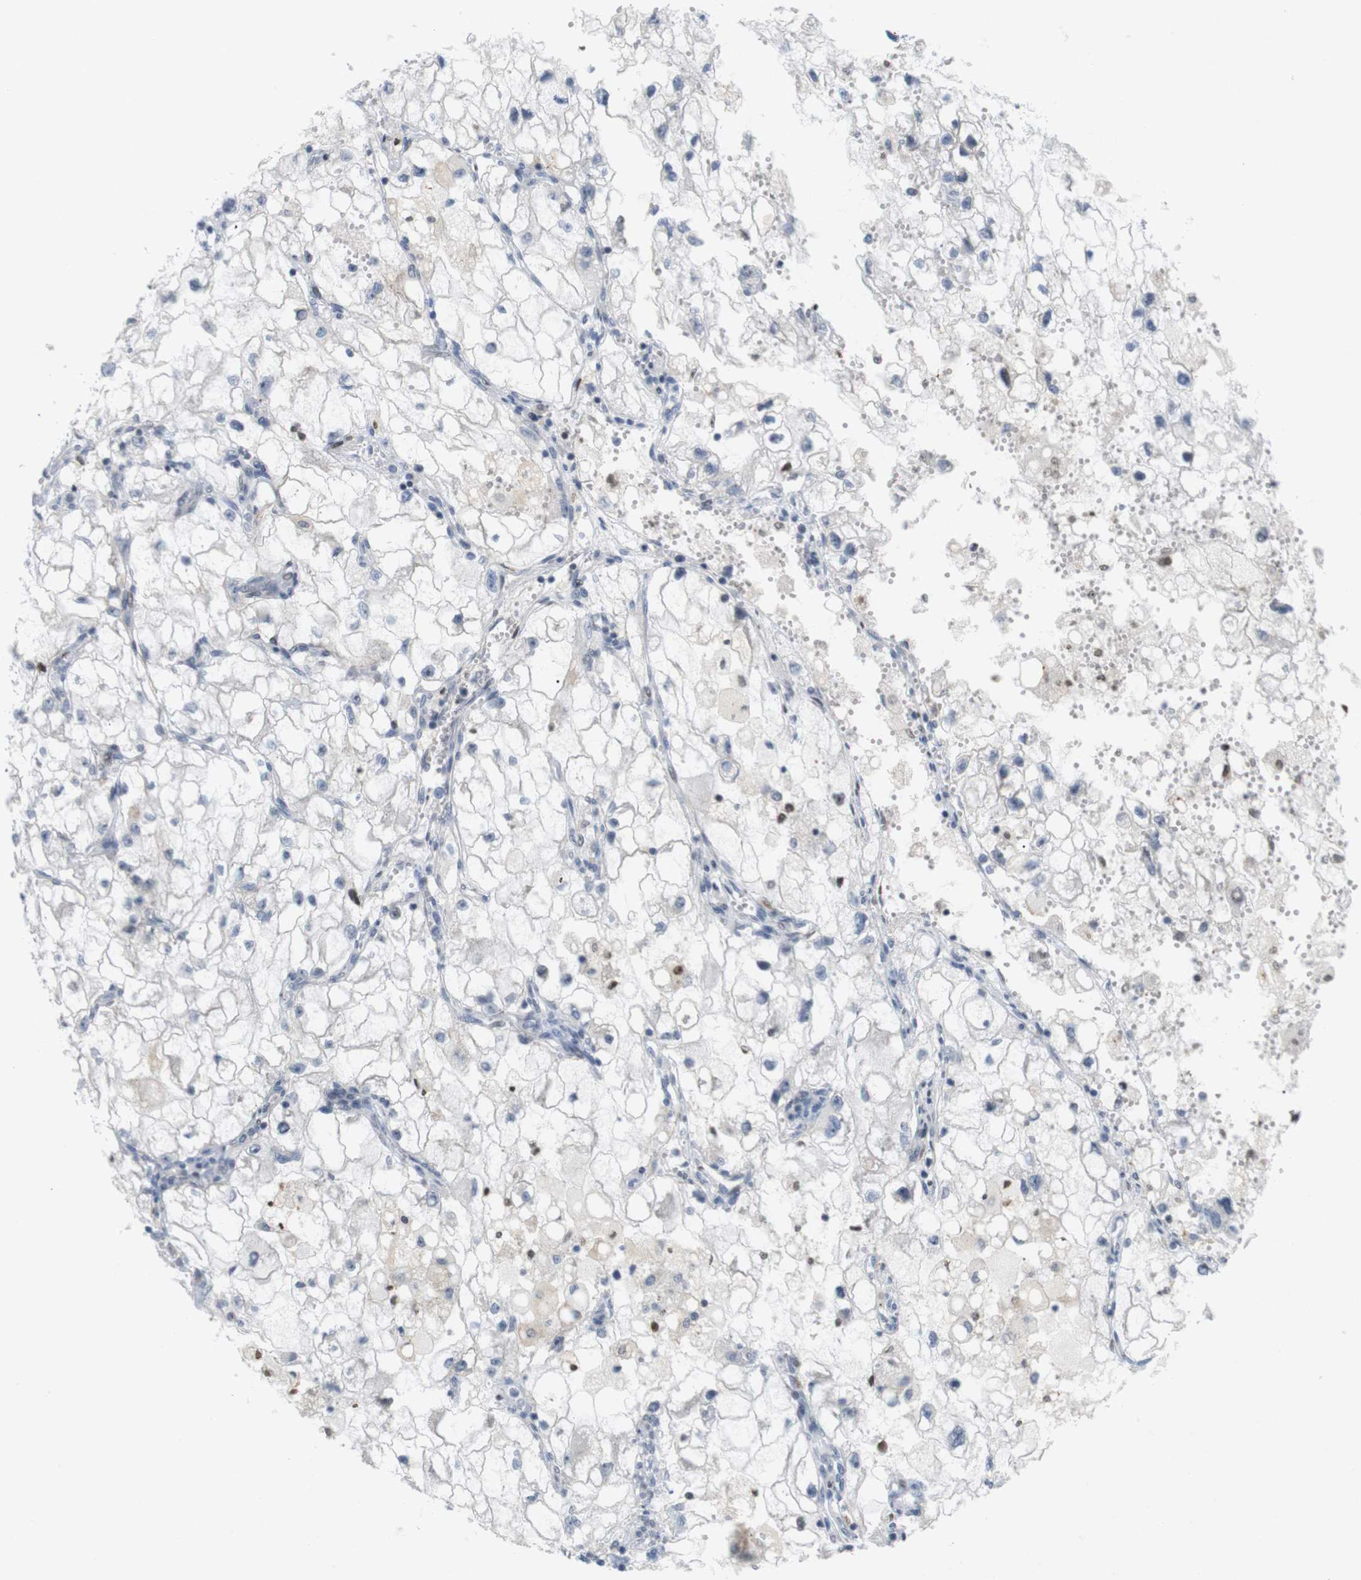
{"staining": {"intensity": "negative", "quantity": "none", "location": "none"}, "tissue": "renal cancer", "cell_type": "Tumor cells", "image_type": "cancer", "snomed": [{"axis": "morphology", "description": "Adenocarcinoma, NOS"}, {"axis": "topography", "description": "Kidney"}], "caption": "DAB (3,3'-diaminobenzidine) immunohistochemical staining of renal adenocarcinoma shows no significant expression in tumor cells. (Brightfield microscopy of DAB IHC at high magnification).", "gene": "PPP1R14A", "patient": {"sex": "female", "age": 70}}